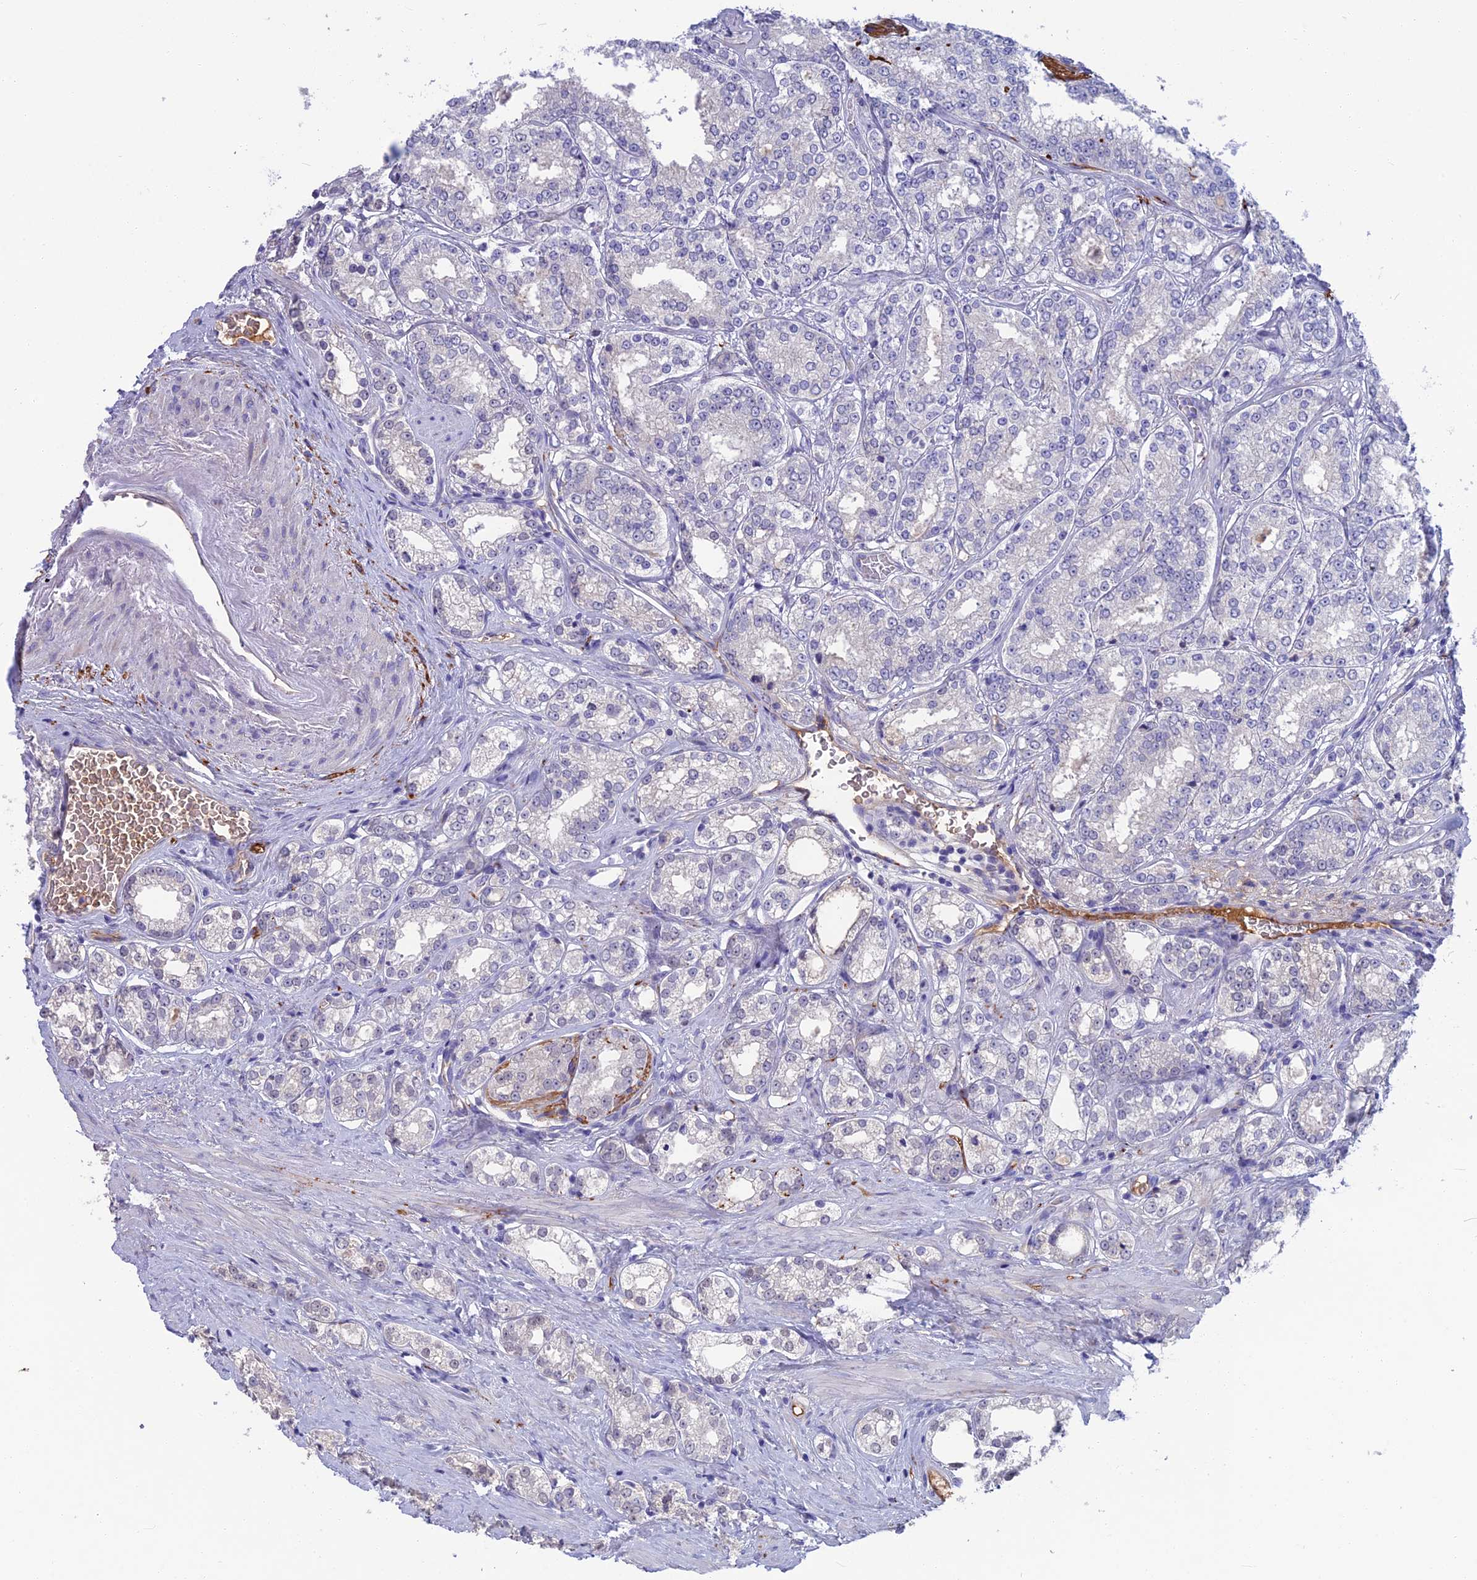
{"staining": {"intensity": "negative", "quantity": "none", "location": "none"}, "tissue": "prostate cancer", "cell_type": "Tumor cells", "image_type": "cancer", "snomed": [{"axis": "morphology", "description": "Normal tissue, NOS"}, {"axis": "morphology", "description": "Adenocarcinoma, High grade"}, {"axis": "topography", "description": "Prostate"}], "caption": "This is a image of immunohistochemistry (IHC) staining of prostate high-grade adenocarcinoma, which shows no staining in tumor cells.", "gene": "SNAP91", "patient": {"sex": "male", "age": 83}}